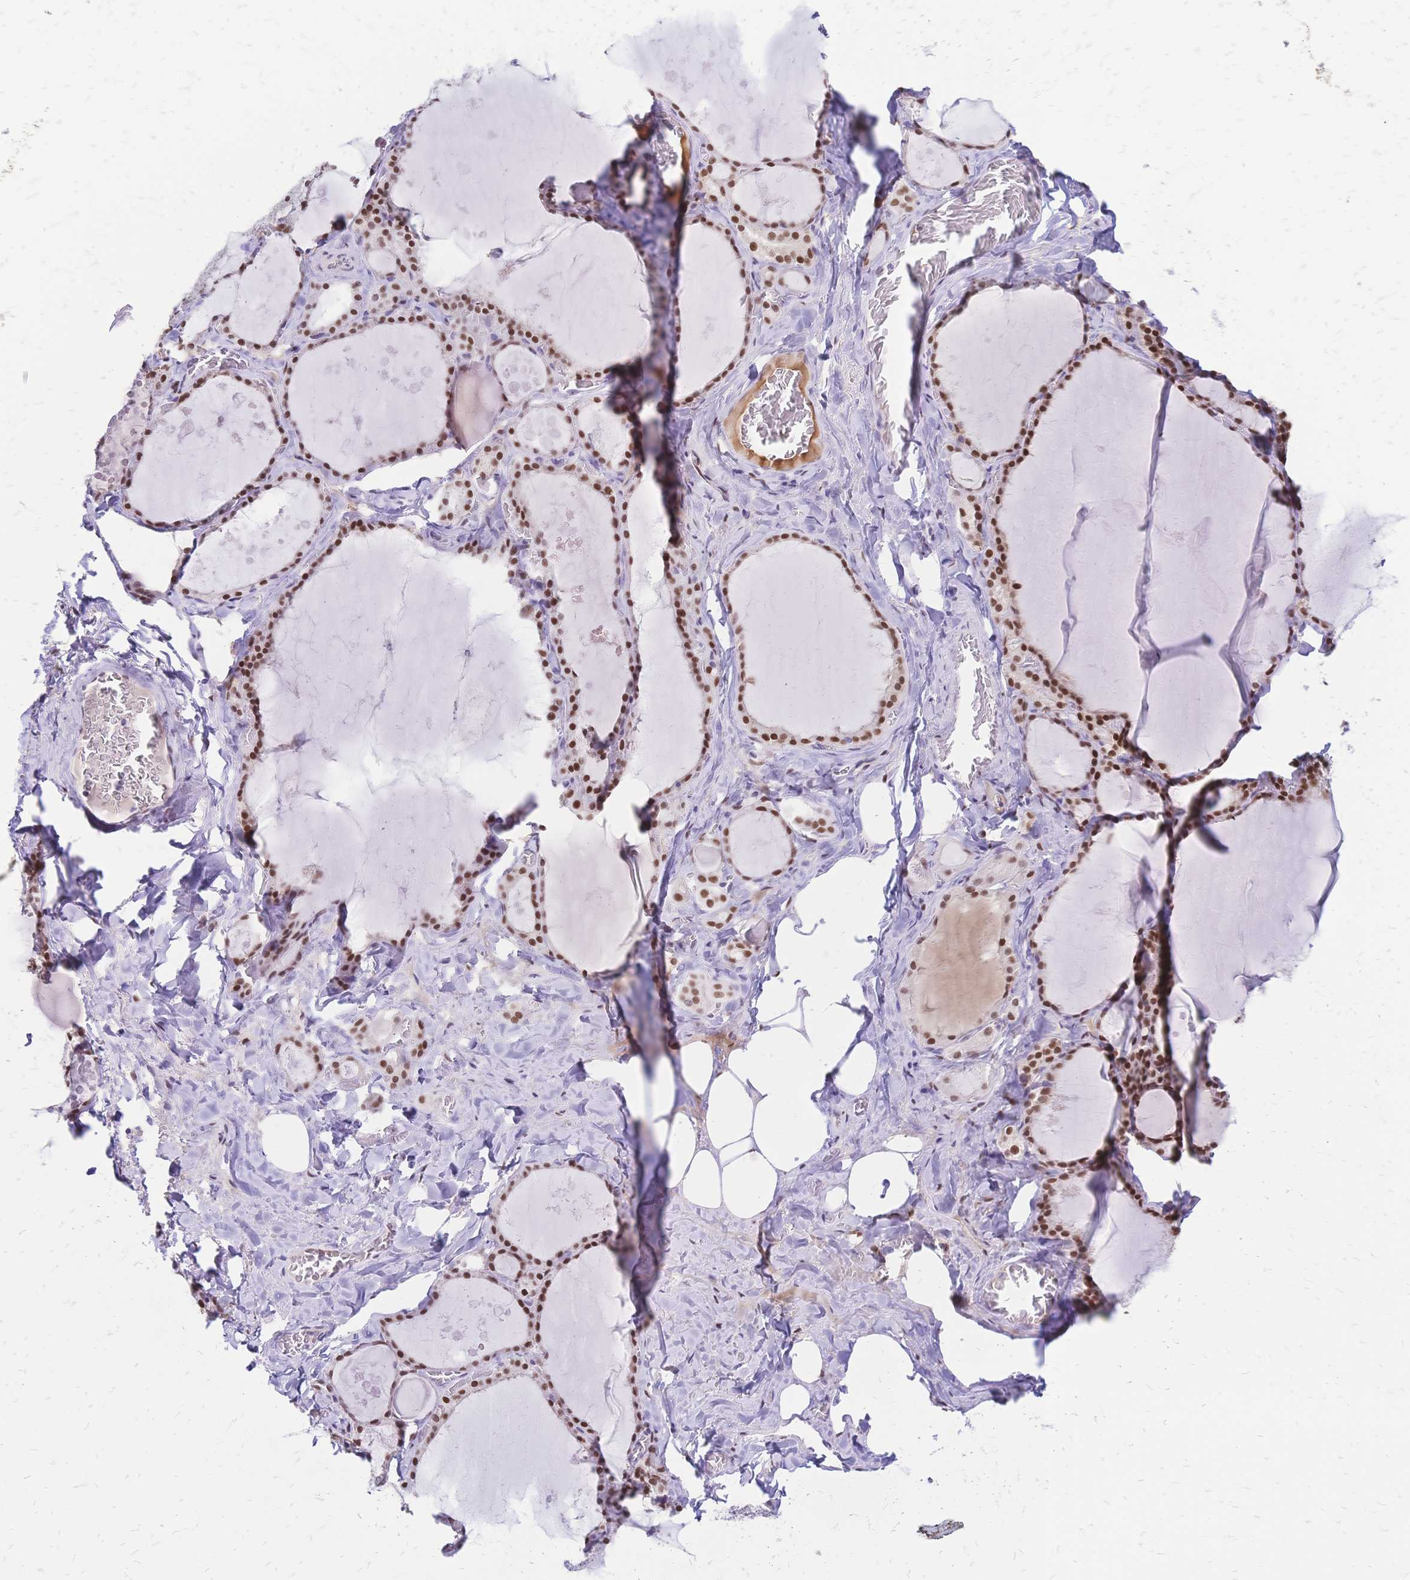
{"staining": {"intensity": "moderate", "quantity": ">75%", "location": "nuclear"}, "tissue": "thyroid gland", "cell_type": "Glandular cells", "image_type": "normal", "snomed": [{"axis": "morphology", "description": "Normal tissue, NOS"}, {"axis": "topography", "description": "Thyroid gland"}], "caption": "Human thyroid gland stained with a protein marker shows moderate staining in glandular cells.", "gene": "NFIC", "patient": {"sex": "male", "age": 56}}